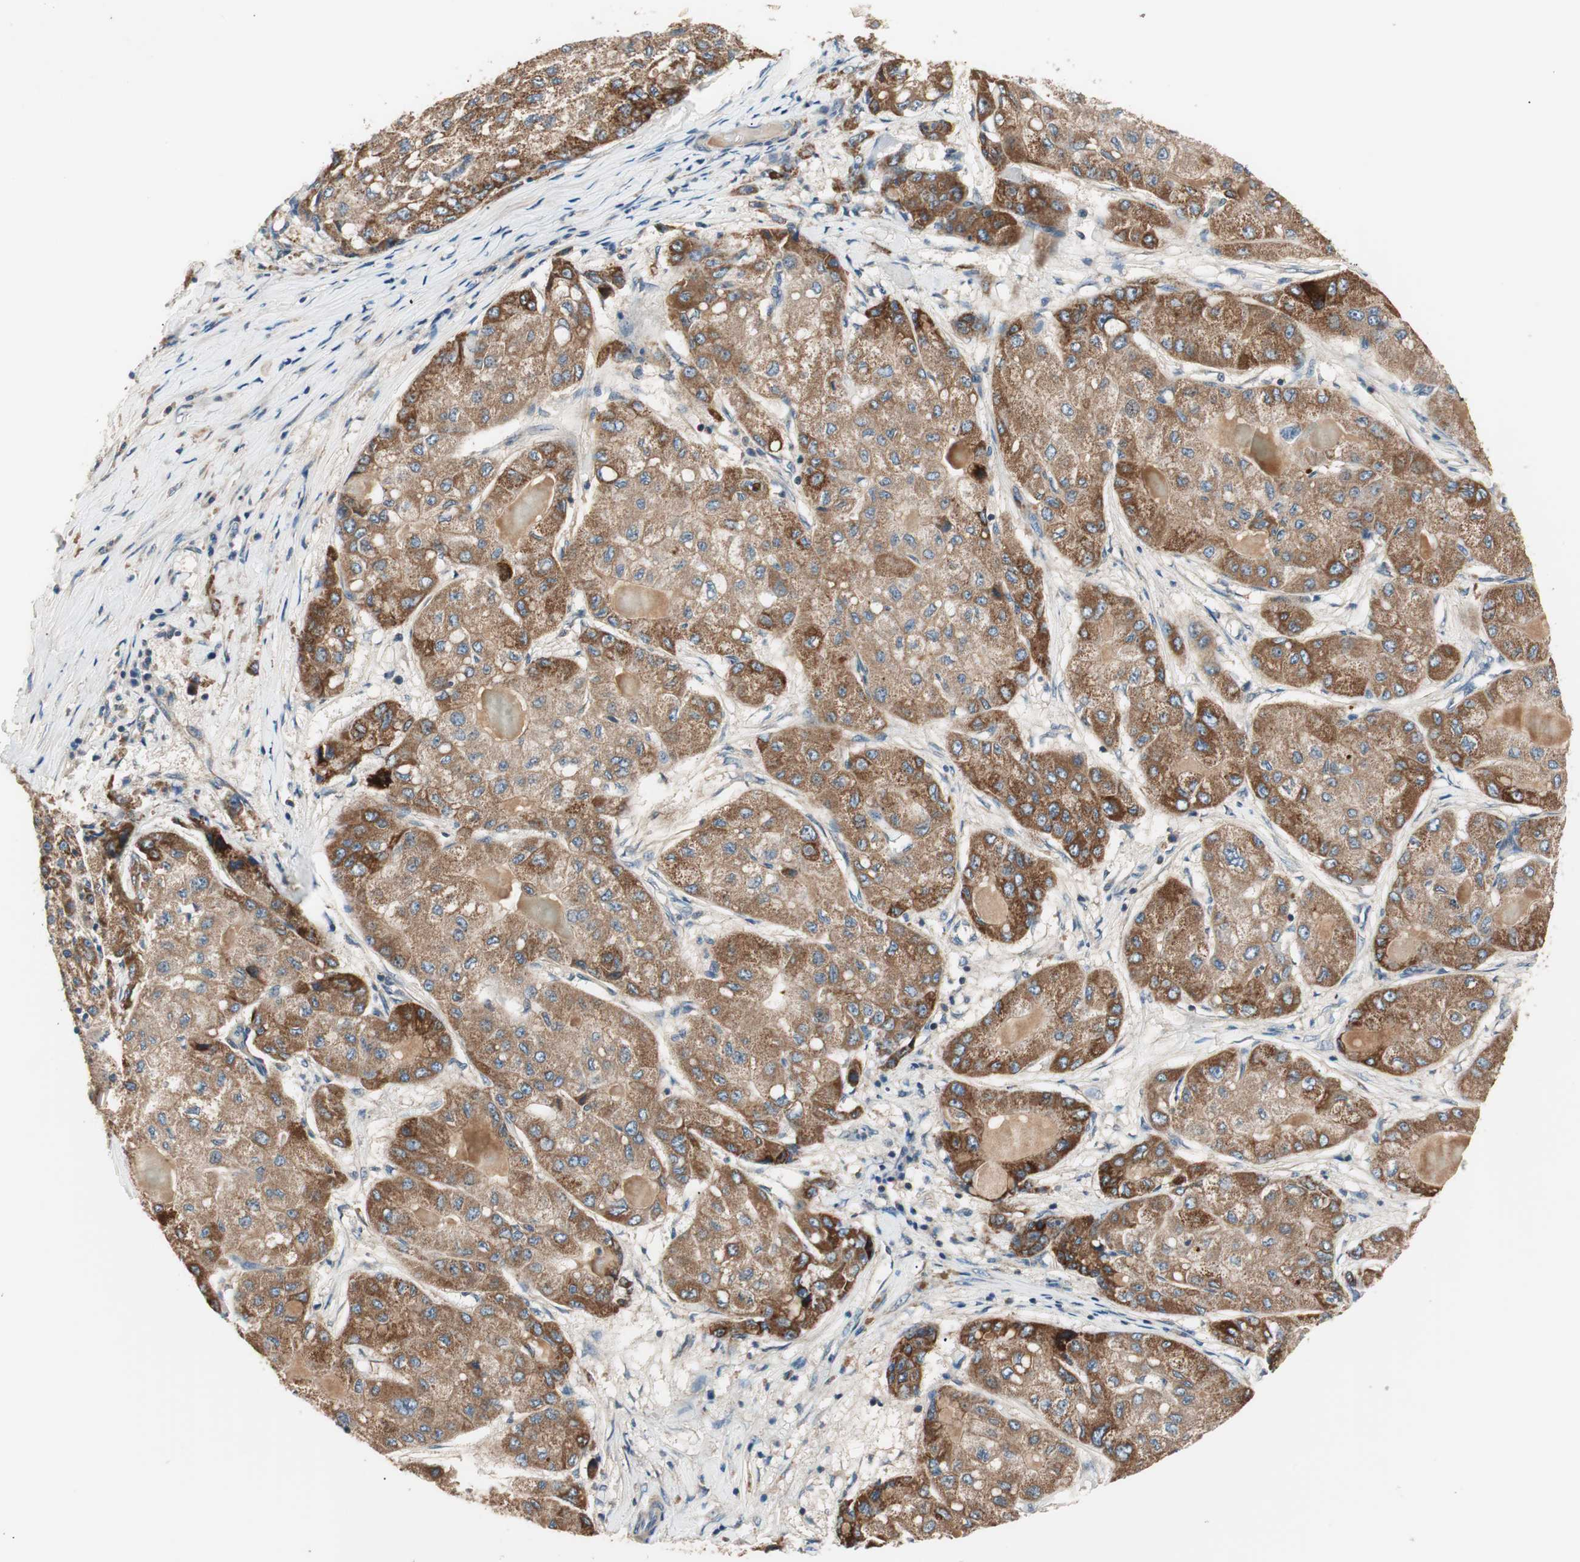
{"staining": {"intensity": "moderate", "quantity": ">75%", "location": "cytoplasmic/membranous"}, "tissue": "liver cancer", "cell_type": "Tumor cells", "image_type": "cancer", "snomed": [{"axis": "morphology", "description": "Carcinoma, Hepatocellular, NOS"}, {"axis": "topography", "description": "Liver"}], "caption": "DAB (3,3'-diaminobenzidine) immunohistochemical staining of liver cancer (hepatocellular carcinoma) shows moderate cytoplasmic/membranous protein staining in approximately >75% of tumor cells.", "gene": "HPN", "patient": {"sex": "male", "age": 80}}